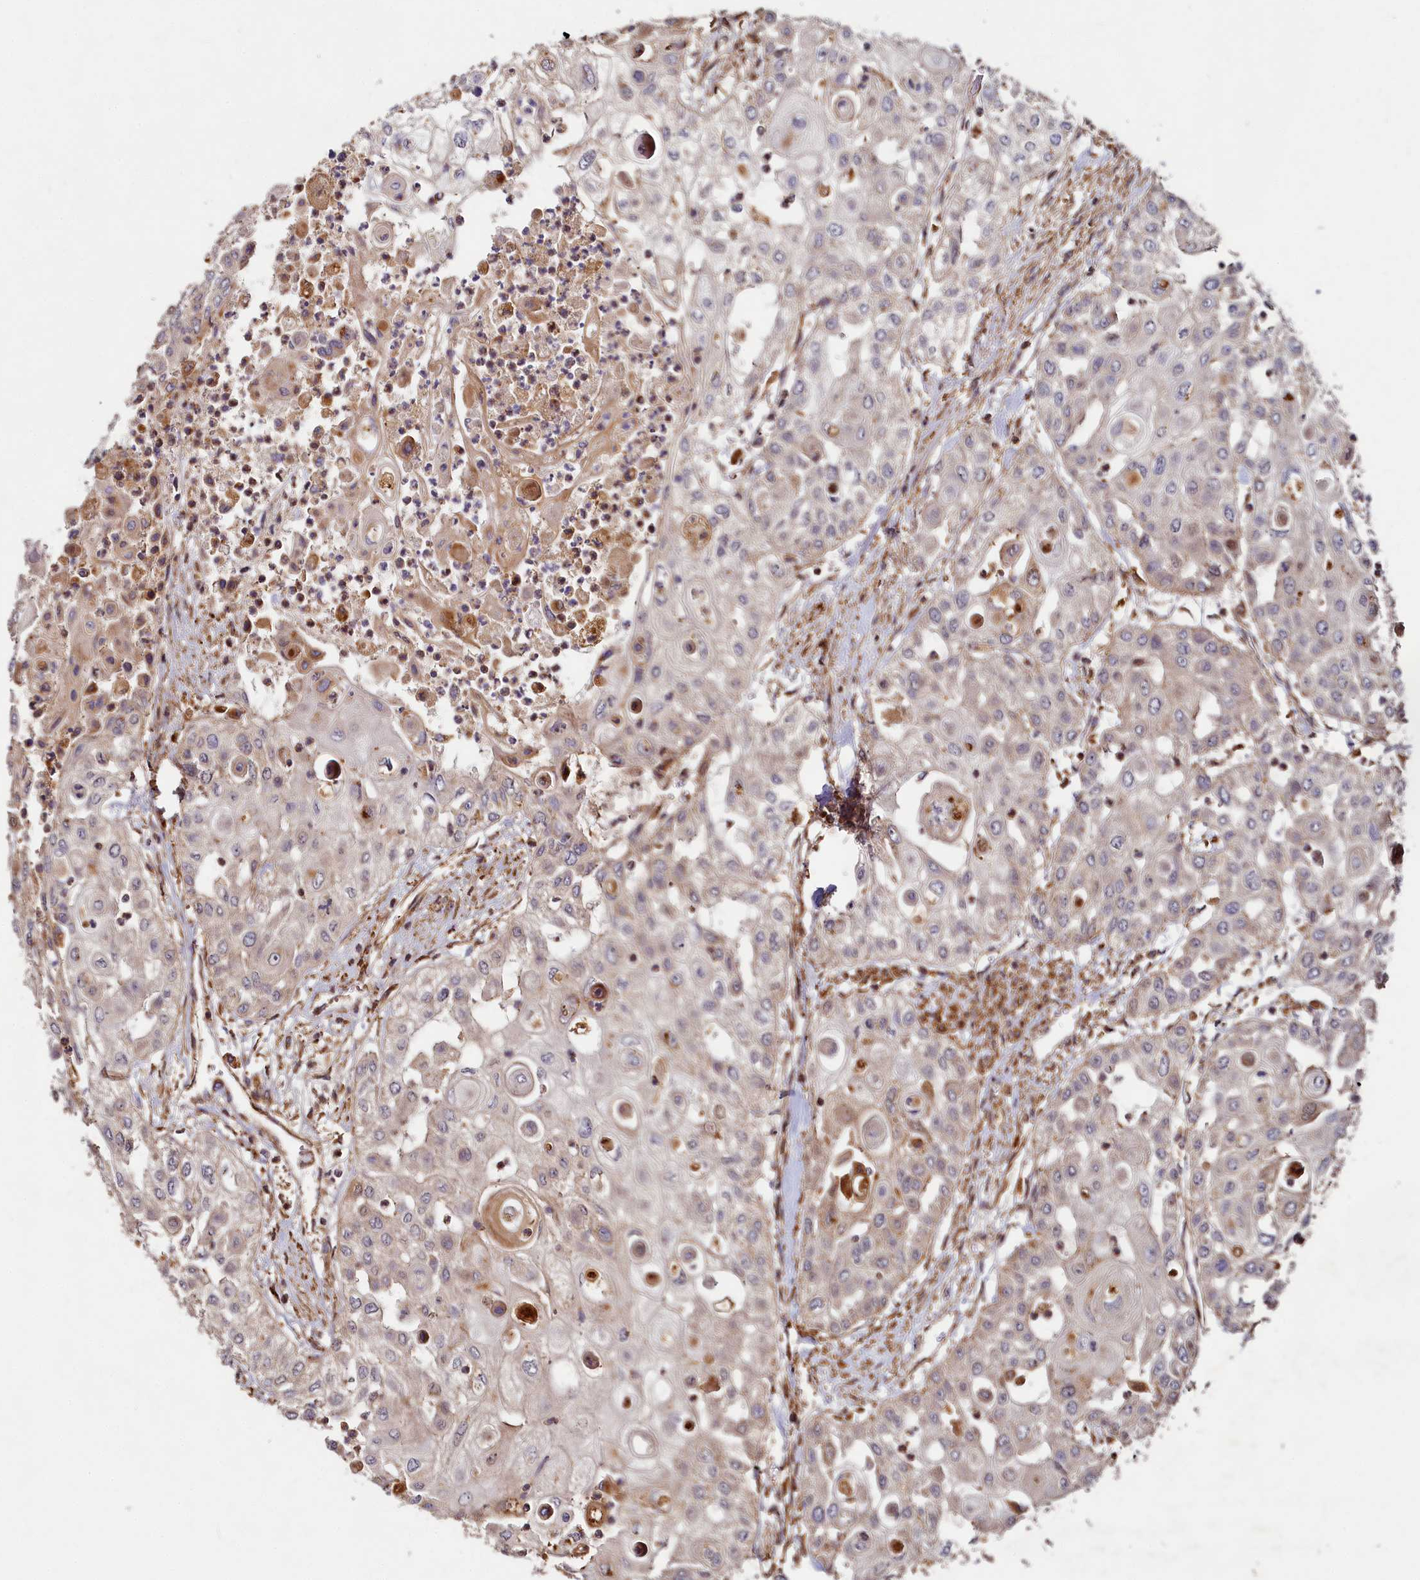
{"staining": {"intensity": "weak", "quantity": "25%-75%", "location": "cytoplasmic/membranous"}, "tissue": "urothelial cancer", "cell_type": "Tumor cells", "image_type": "cancer", "snomed": [{"axis": "morphology", "description": "Urothelial carcinoma, High grade"}, {"axis": "topography", "description": "Urinary bladder"}], "caption": "IHC staining of high-grade urothelial carcinoma, which reveals low levels of weak cytoplasmic/membranous positivity in about 25%-75% of tumor cells indicating weak cytoplasmic/membranous protein expression. The staining was performed using DAB (brown) for protein detection and nuclei were counterstained in hematoxylin (blue).", "gene": "TRIM23", "patient": {"sex": "female", "age": 79}}